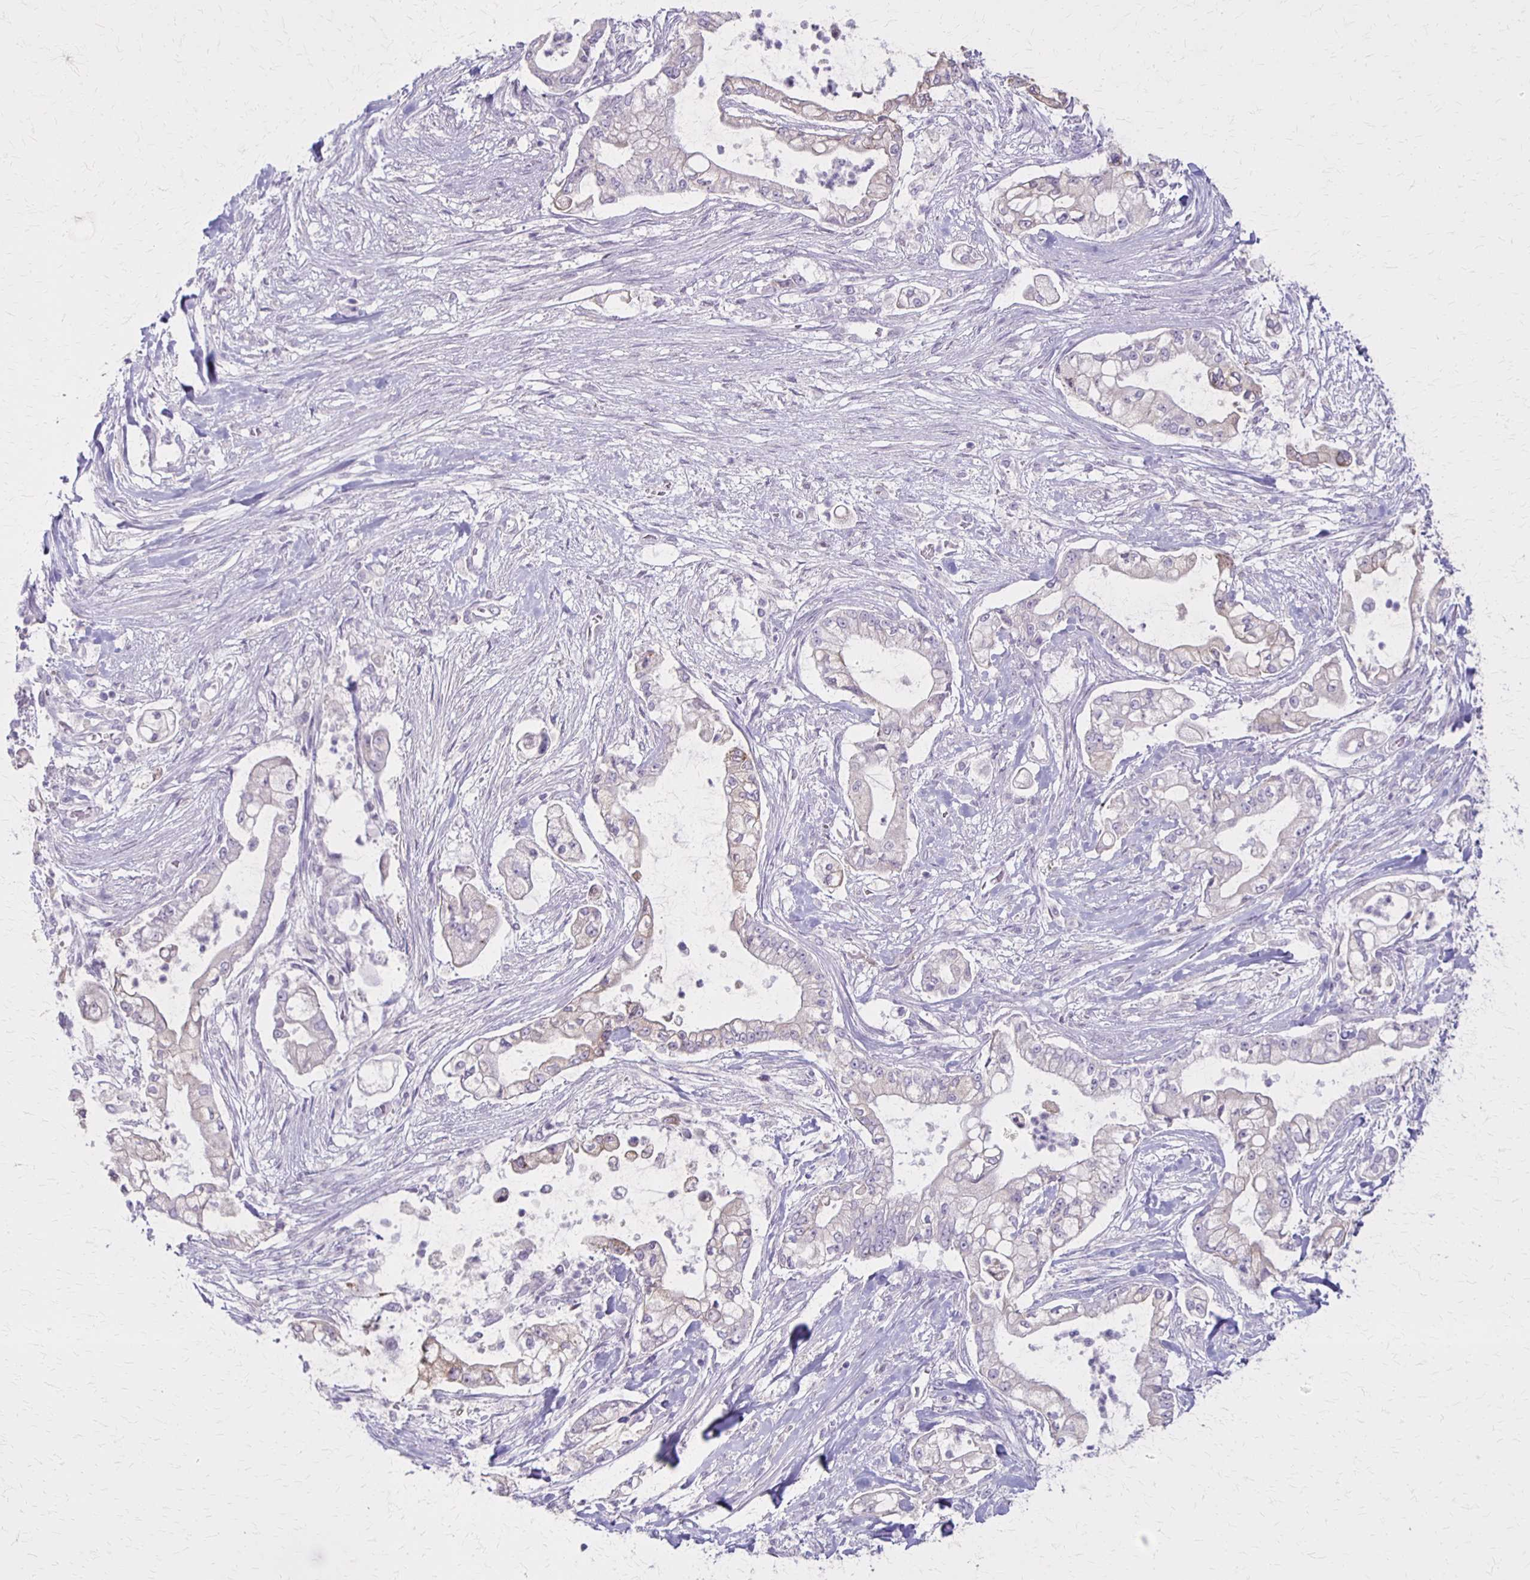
{"staining": {"intensity": "strong", "quantity": "<25%", "location": "cytoplasmic/membranous"}, "tissue": "pancreatic cancer", "cell_type": "Tumor cells", "image_type": "cancer", "snomed": [{"axis": "morphology", "description": "Adenocarcinoma, NOS"}, {"axis": "topography", "description": "Pancreas"}], "caption": "IHC (DAB) staining of pancreatic adenocarcinoma demonstrates strong cytoplasmic/membranous protein staining in about <25% of tumor cells.", "gene": "SLC35E2B", "patient": {"sex": "female", "age": 69}}